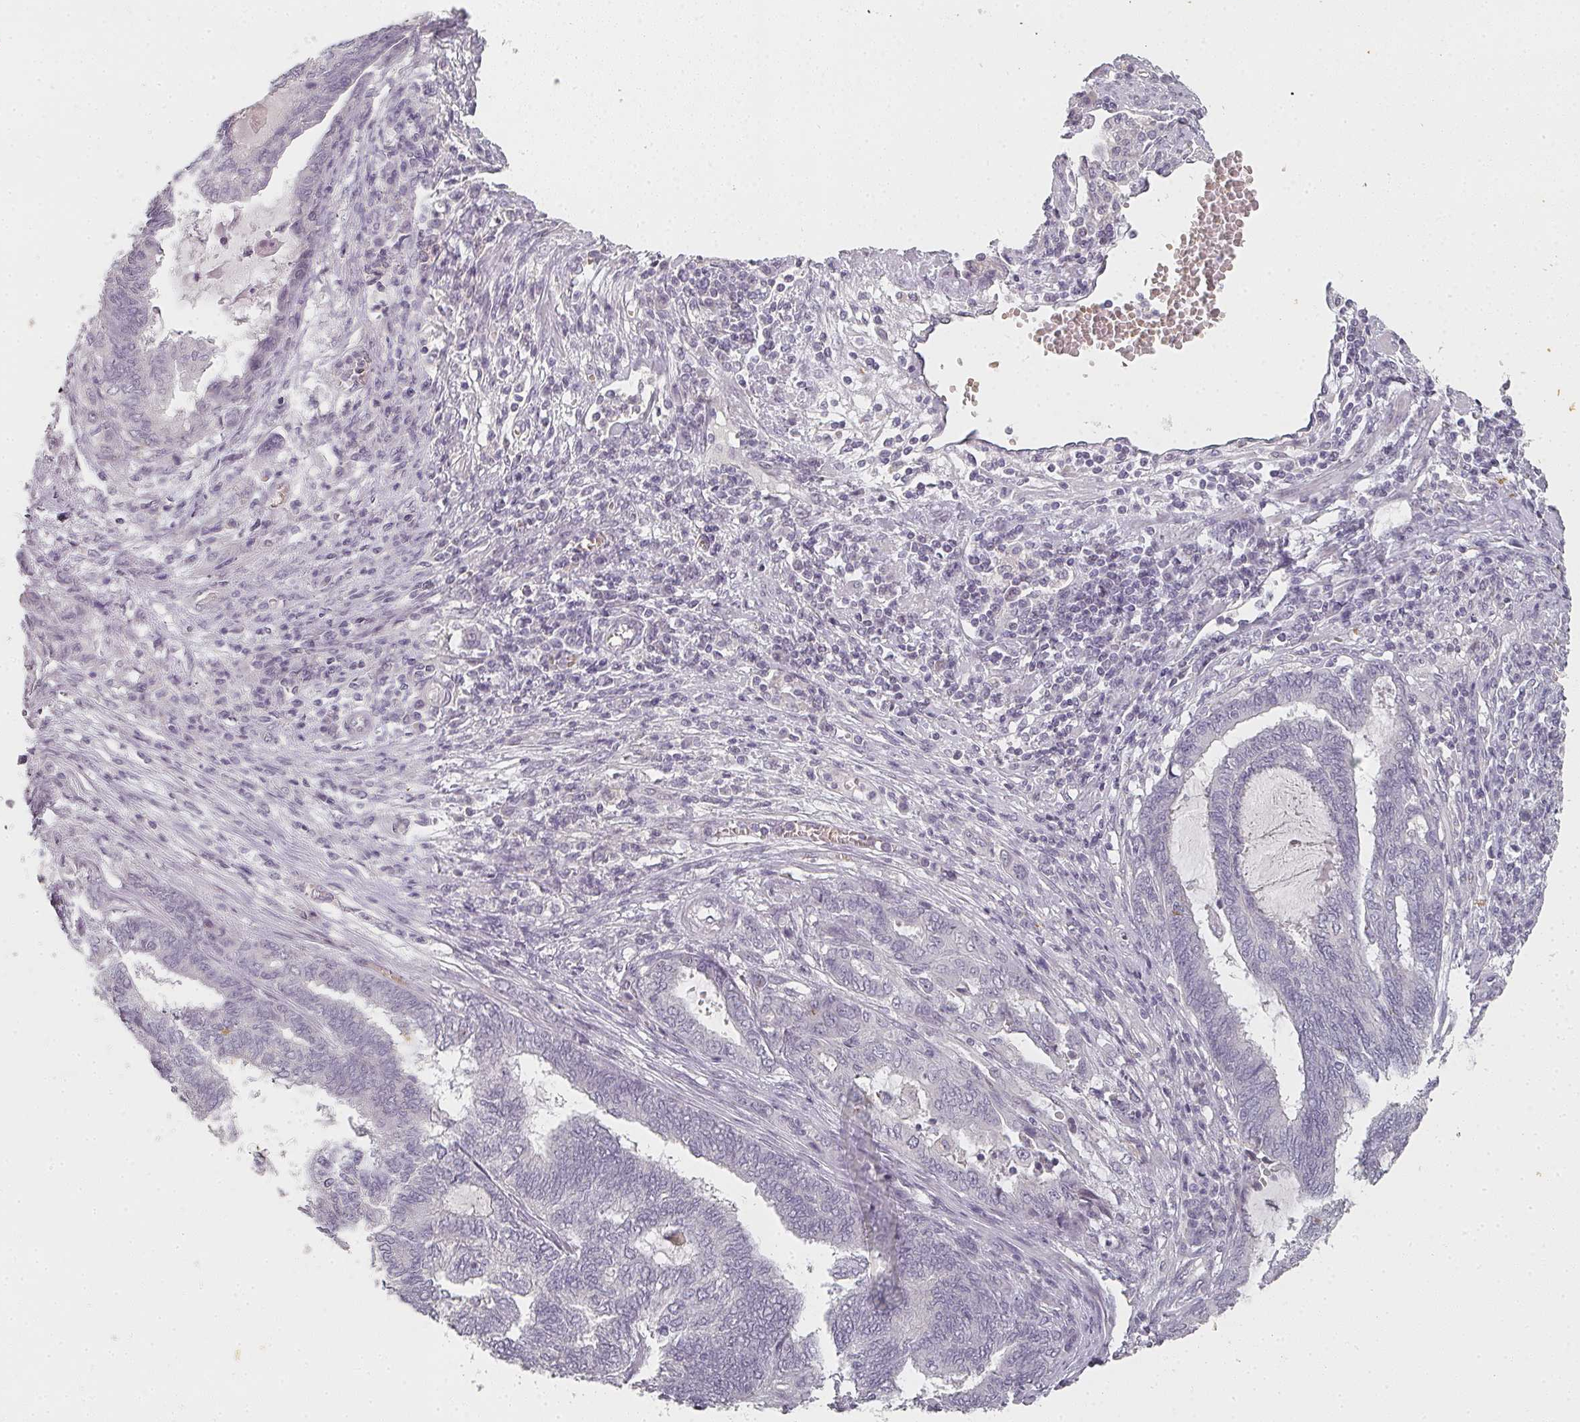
{"staining": {"intensity": "negative", "quantity": "none", "location": "none"}, "tissue": "endometrial cancer", "cell_type": "Tumor cells", "image_type": "cancer", "snomed": [{"axis": "morphology", "description": "Adenocarcinoma, NOS"}, {"axis": "topography", "description": "Uterus"}, {"axis": "topography", "description": "Endometrium"}], "caption": "An immunohistochemistry (IHC) micrograph of endometrial cancer is shown. There is no staining in tumor cells of endometrial cancer. (DAB immunohistochemistry (IHC) with hematoxylin counter stain).", "gene": "SHISA2", "patient": {"sex": "female", "age": 70}}